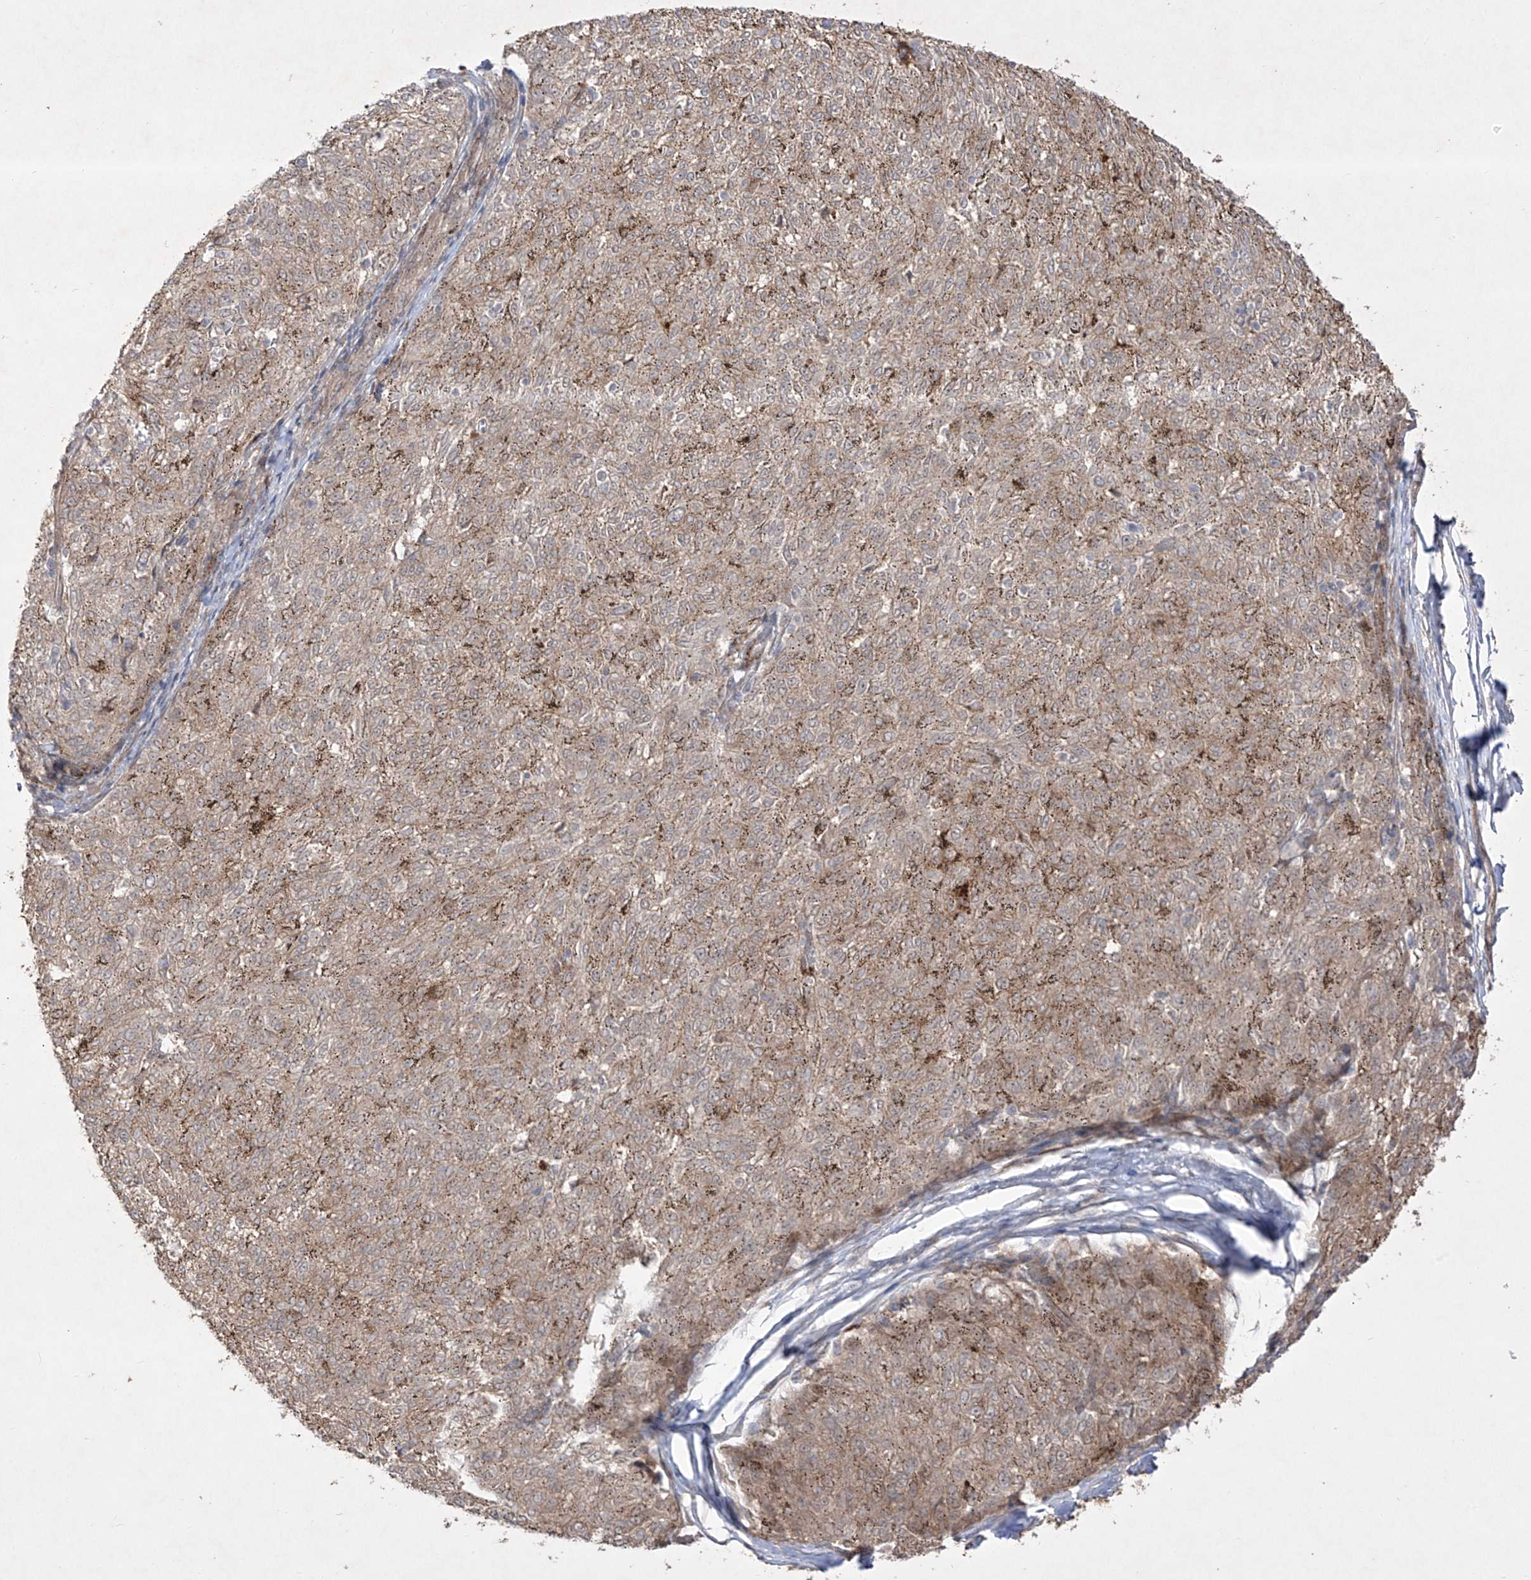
{"staining": {"intensity": "weak", "quantity": "25%-75%", "location": "cytoplasmic/membranous"}, "tissue": "melanoma", "cell_type": "Tumor cells", "image_type": "cancer", "snomed": [{"axis": "morphology", "description": "Malignant melanoma, NOS"}, {"axis": "topography", "description": "Skin"}], "caption": "Weak cytoplasmic/membranous protein expression is present in about 25%-75% of tumor cells in malignant melanoma. Immunohistochemistry stains the protein in brown and the nuclei are stained blue.", "gene": "KDM1B", "patient": {"sex": "female", "age": 72}}